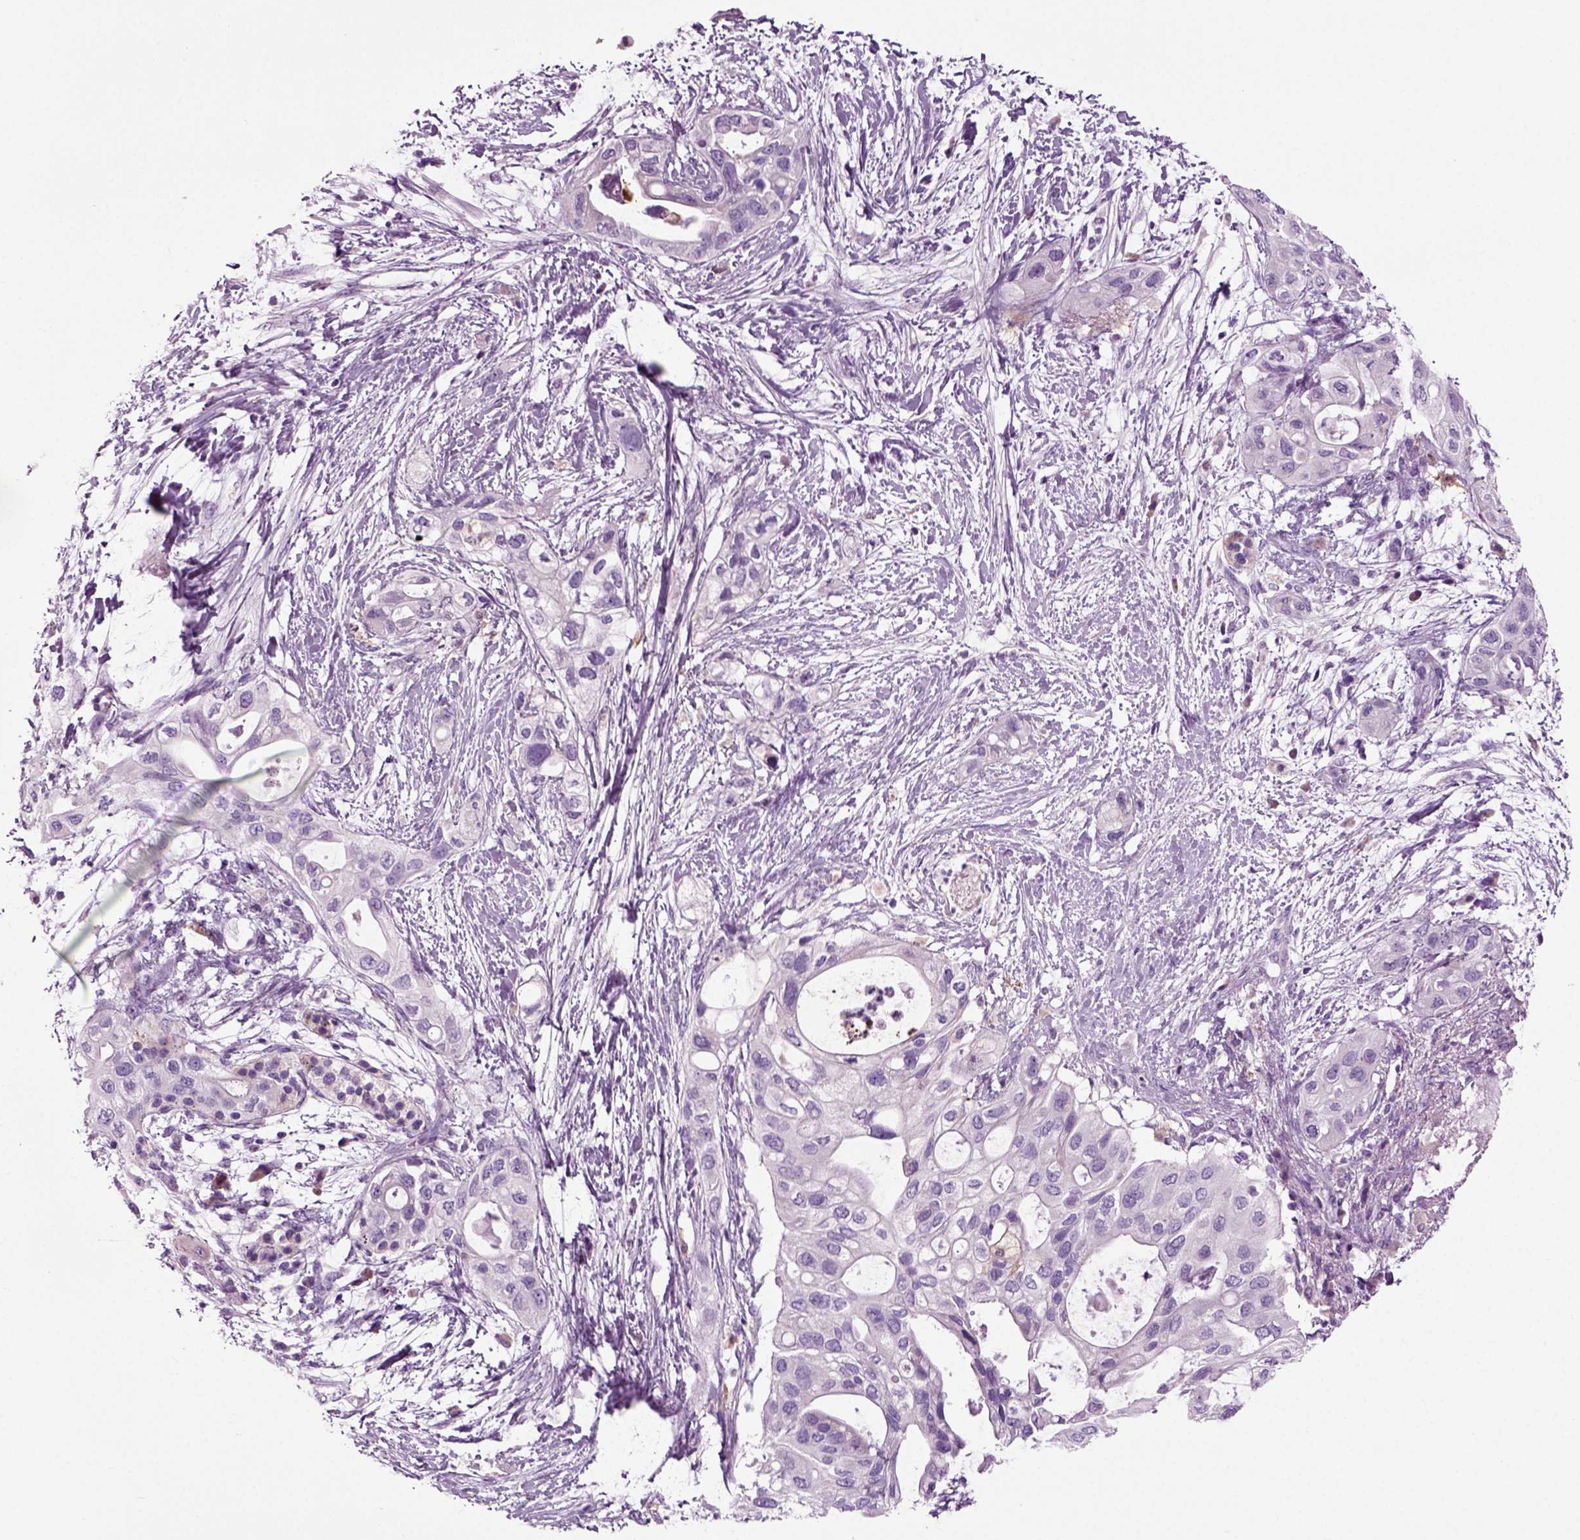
{"staining": {"intensity": "negative", "quantity": "none", "location": "none"}, "tissue": "pancreatic cancer", "cell_type": "Tumor cells", "image_type": "cancer", "snomed": [{"axis": "morphology", "description": "Adenocarcinoma, NOS"}, {"axis": "topography", "description": "Pancreas"}], "caption": "Tumor cells are negative for brown protein staining in pancreatic cancer.", "gene": "DNAH10", "patient": {"sex": "female", "age": 72}}